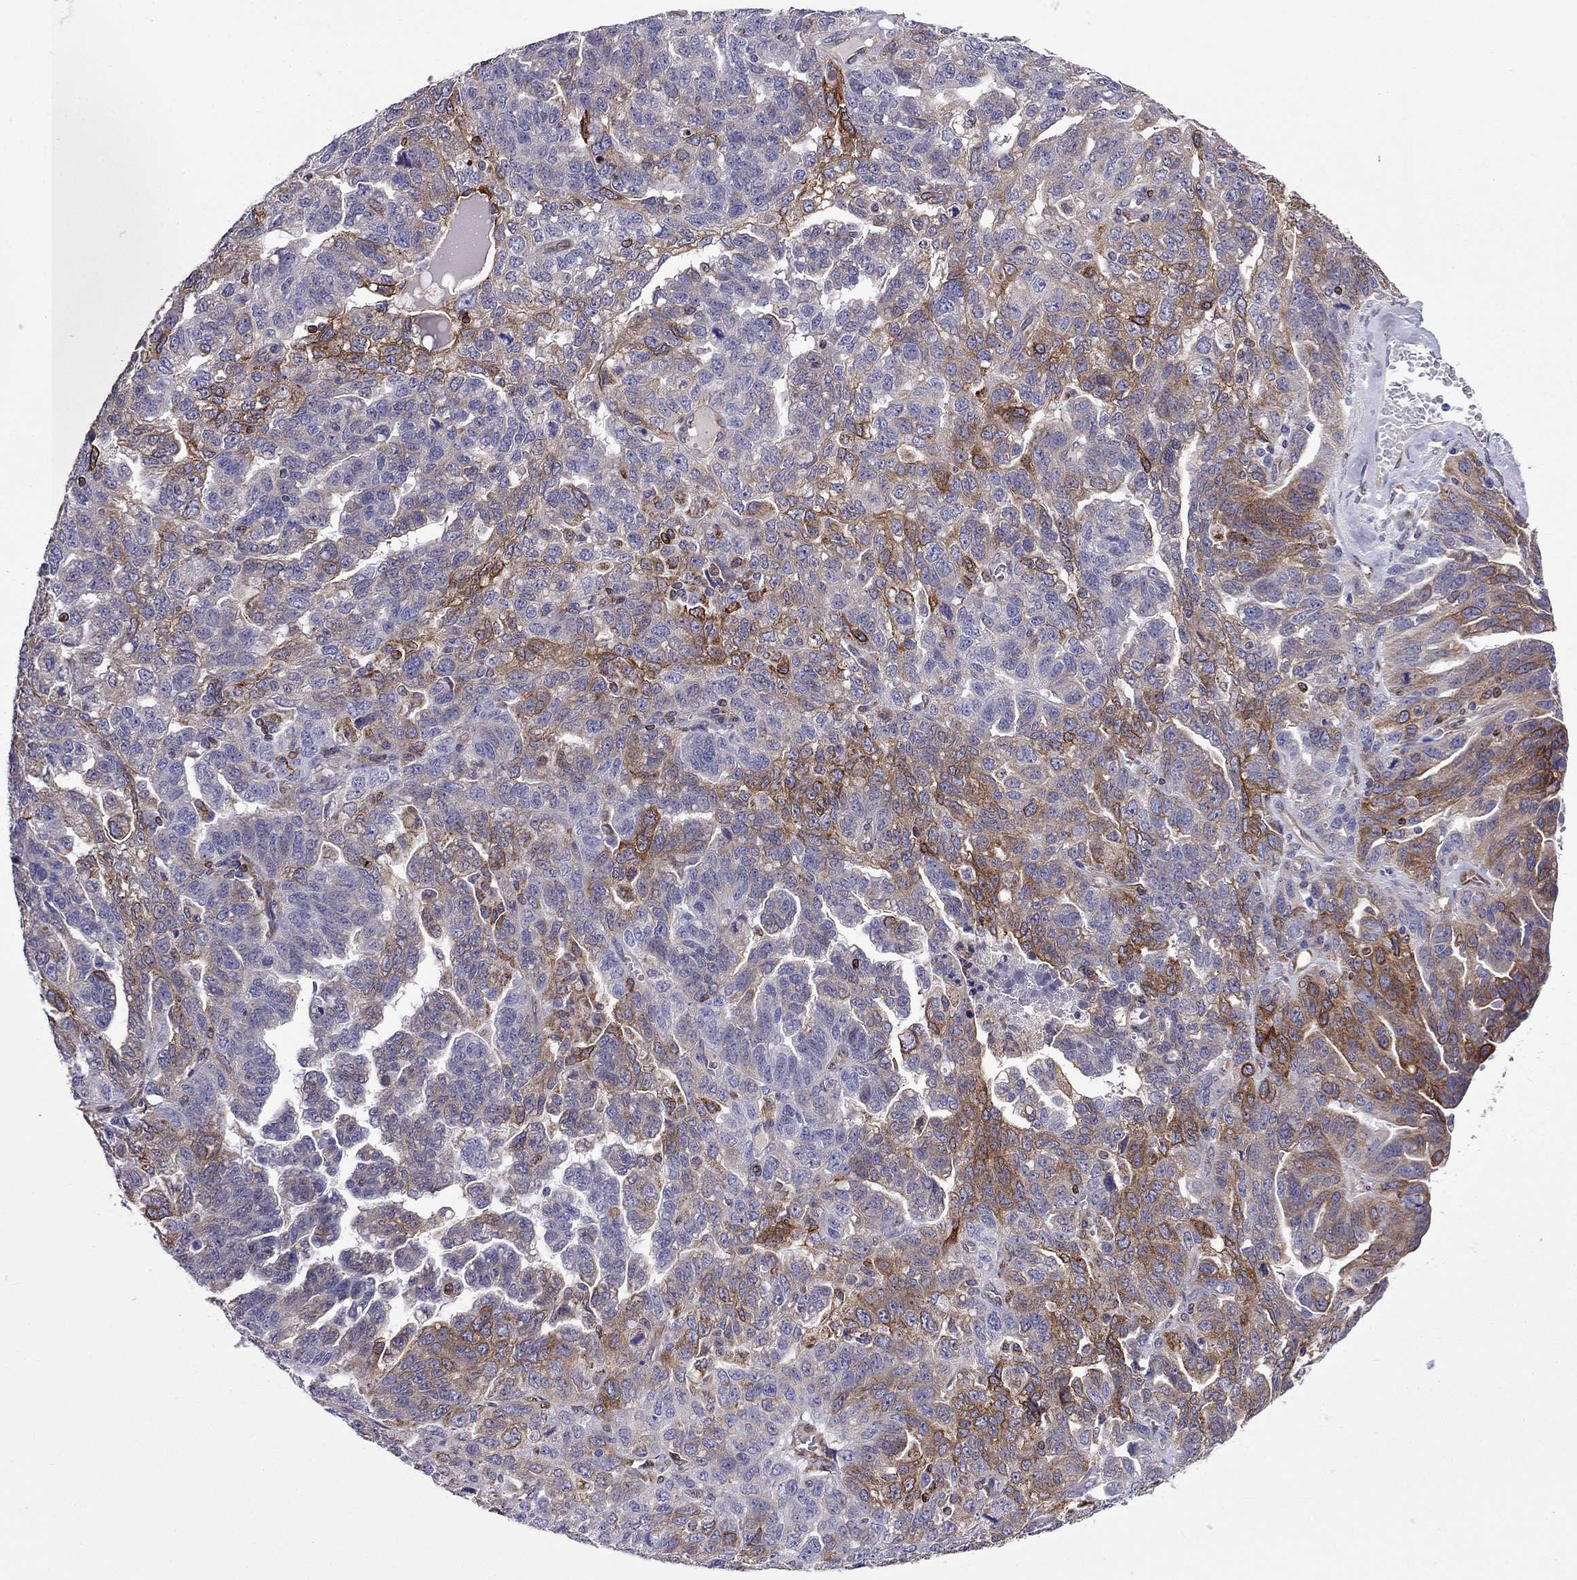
{"staining": {"intensity": "moderate", "quantity": "<25%", "location": "cytoplasmic/membranous"}, "tissue": "ovarian cancer", "cell_type": "Tumor cells", "image_type": "cancer", "snomed": [{"axis": "morphology", "description": "Cystadenocarcinoma, serous, NOS"}, {"axis": "topography", "description": "Ovary"}], "caption": "Immunohistochemistry (IHC) staining of ovarian cancer (serous cystadenocarcinoma), which shows low levels of moderate cytoplasmic/membranous positivity in about <25% of tumor cells indicating moderate cytoplasmic/membranous protein positivity. The staining was performed using DAB (3,3'-diaminobenzidine) (brown) for protein detection and nuclei were counterstained in hematoxylin (blue).", "gene": "GNAL", "patient": {"sex": "female", "age": 71}}